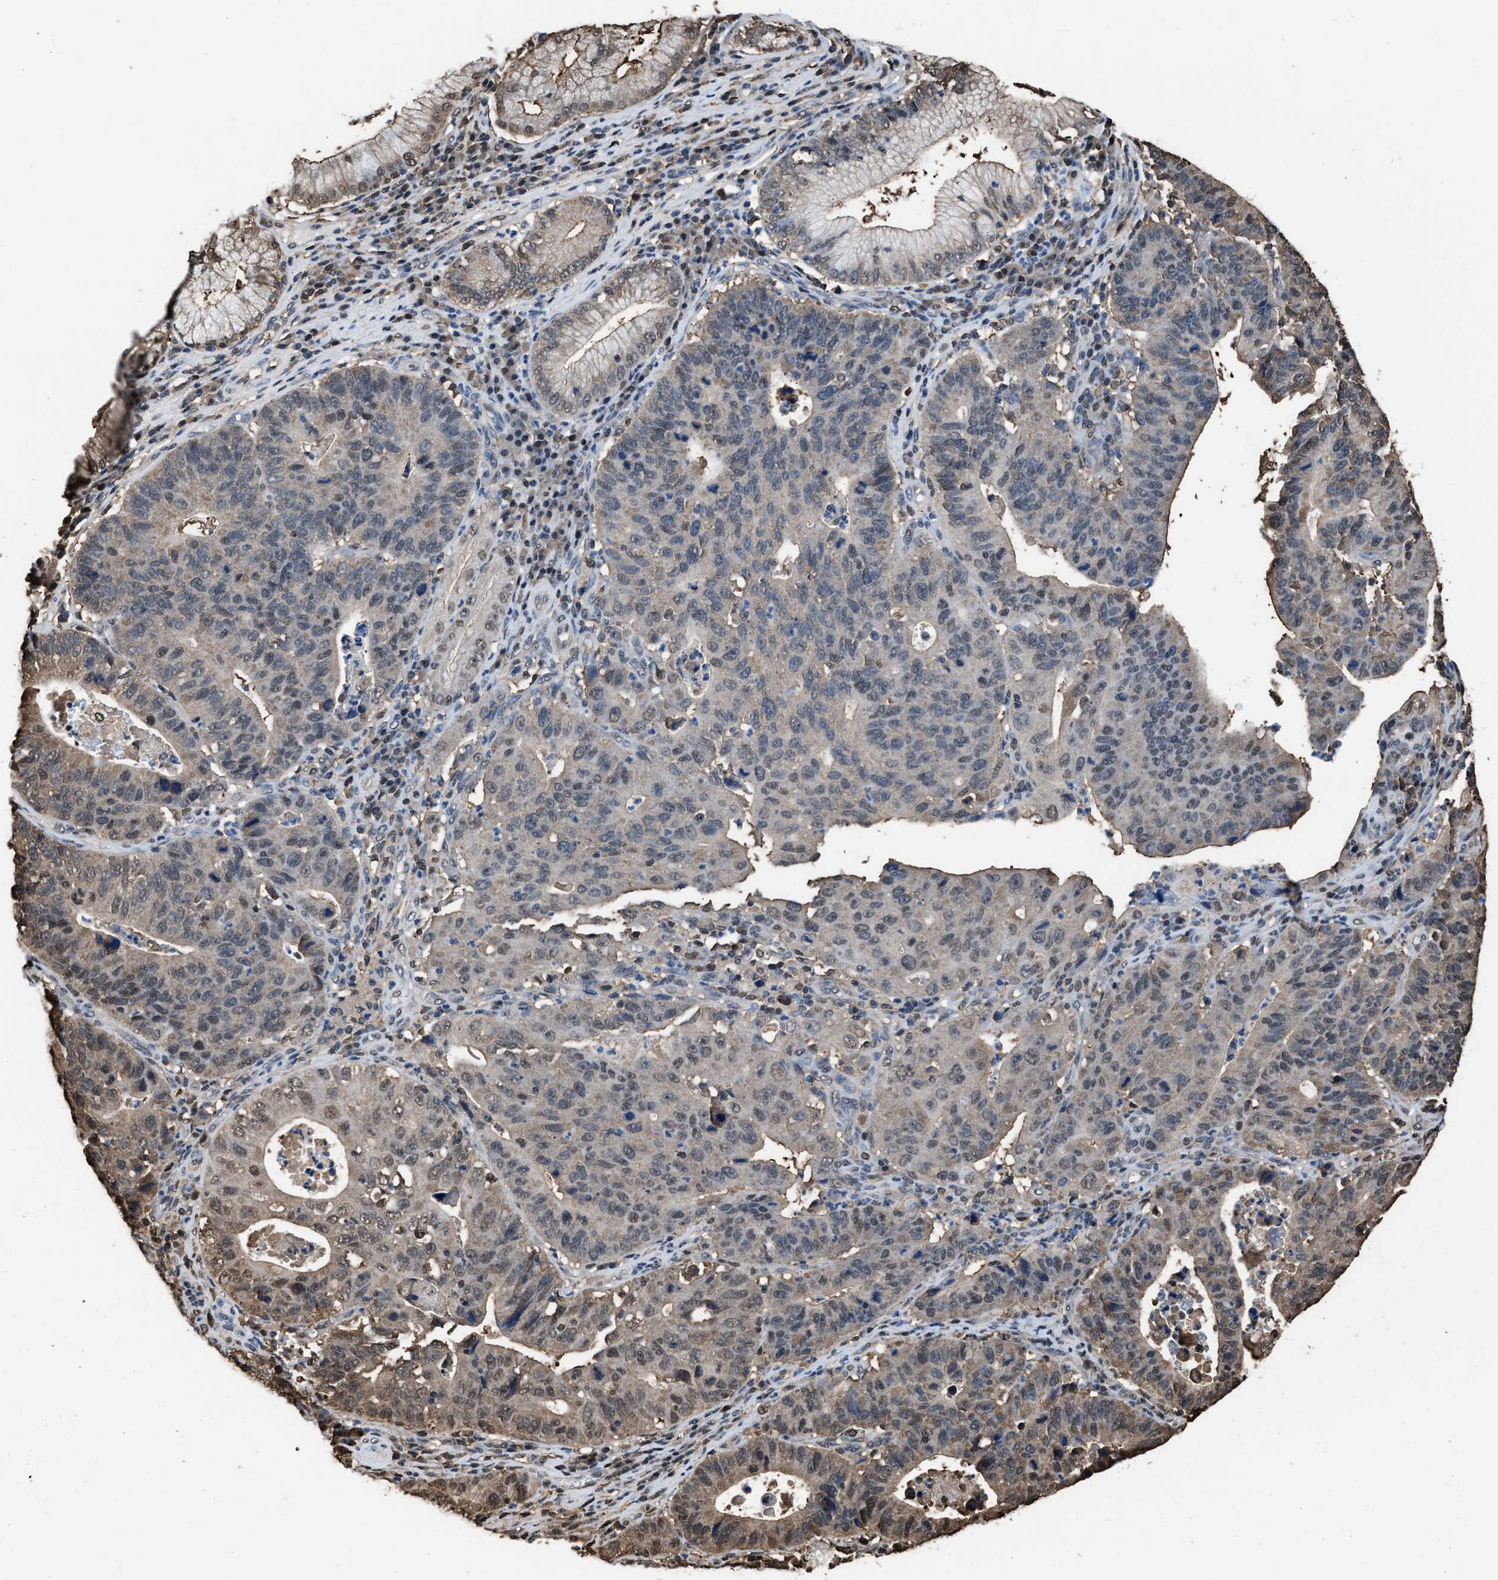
{"staining": {"intensity": "weak", "quantity": "<25%", "location": "cytoplasmic/membranous,nuclear"}, "tissue": "stomach cancer", "cell_type": "Tumor cells", "image_type": "cancer", "snomed": [{"axis": "morphology", "description": "Adenocarcinoma, NOS"}, {"axis": "topography", "description": "Stomach"}], "caption": "This is an IHC image of adenocarcinoma (stomach). There is no expression in tumor cells.", "gene": "FNTA", "patient": {"sex": "male", "age": 59}}